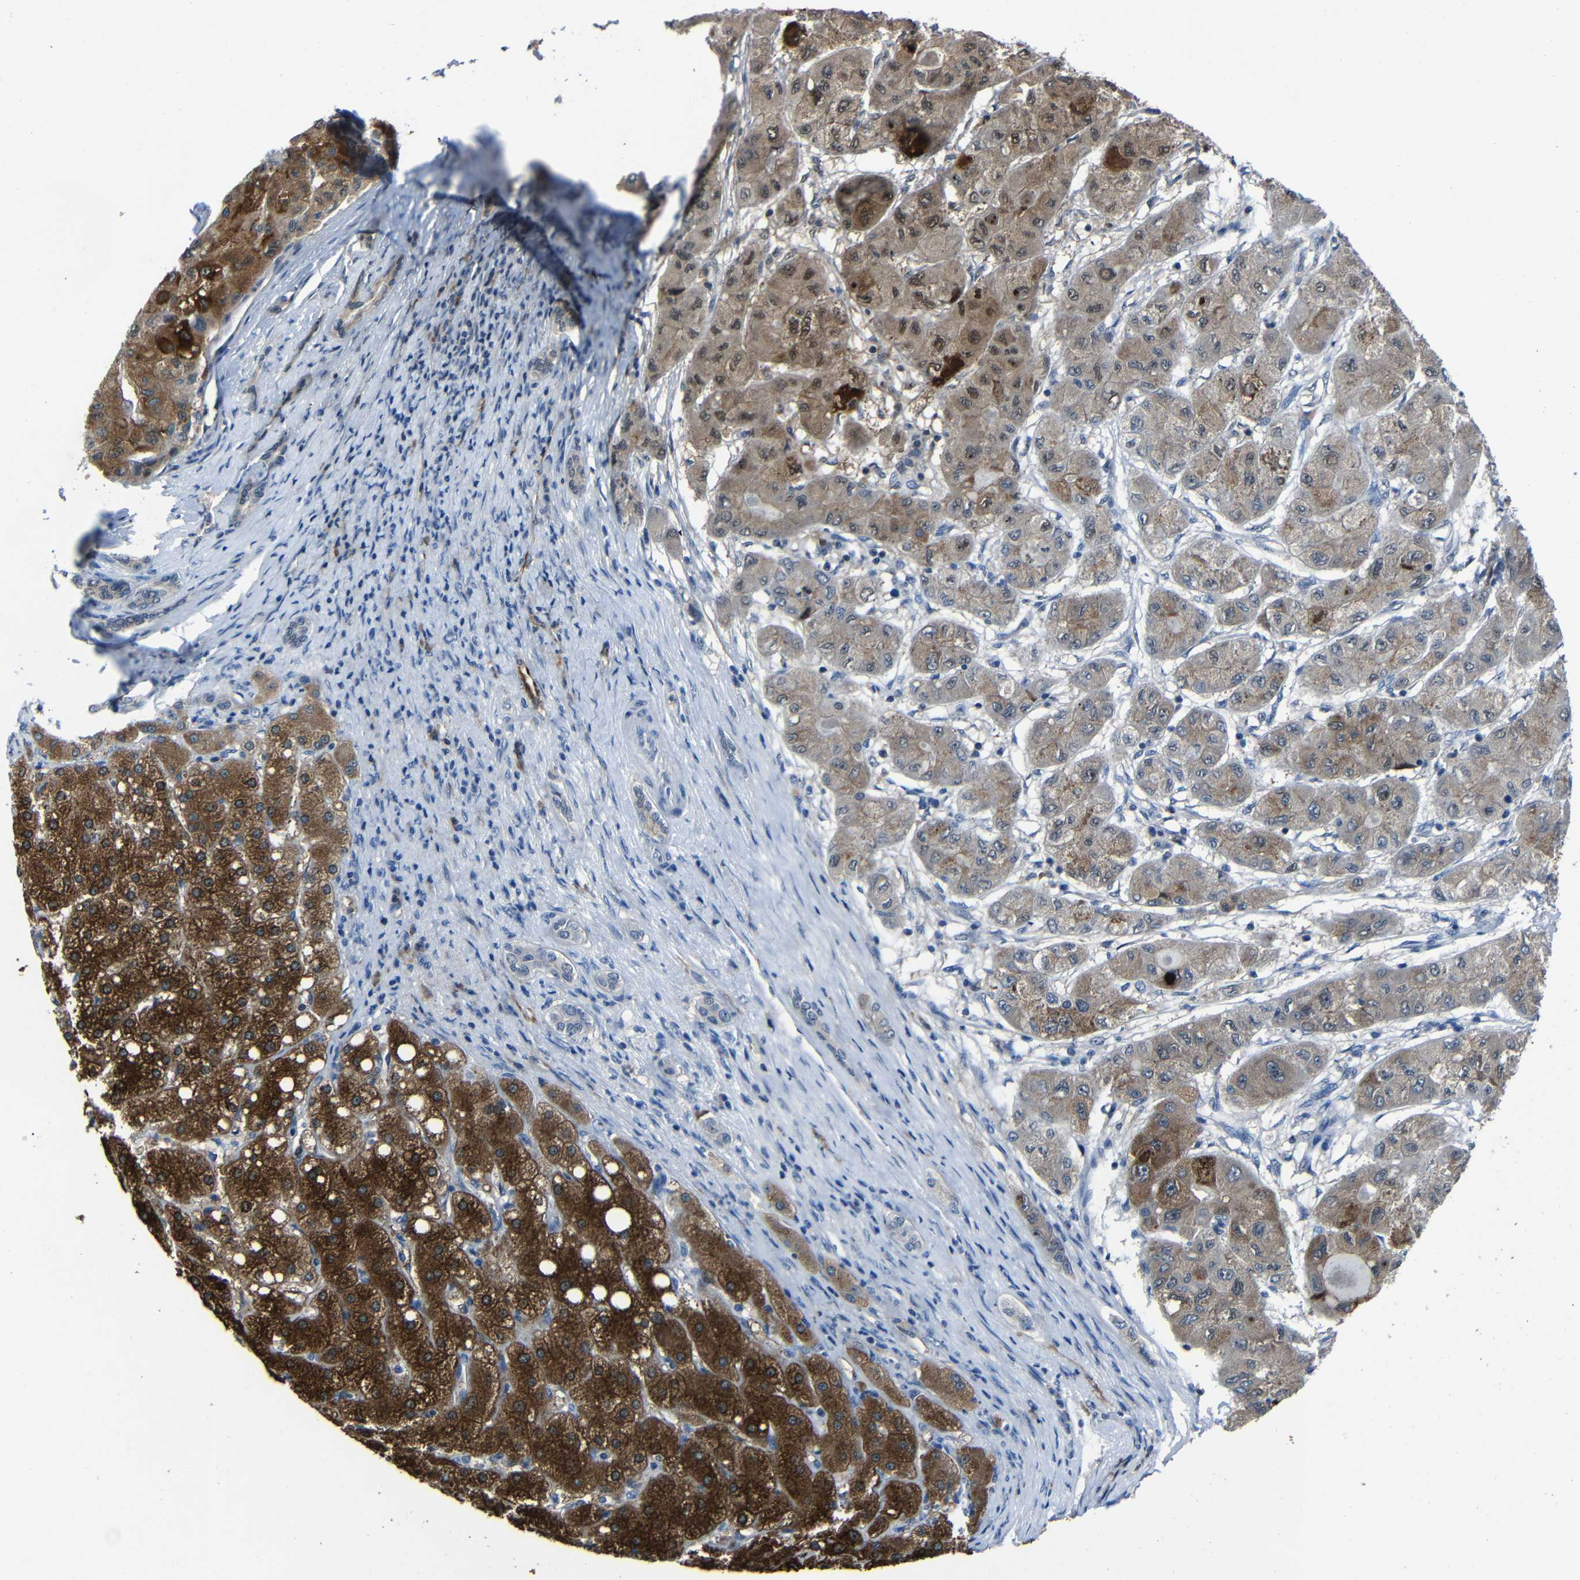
{"staining": {"intensity": "strong", "quantity": "25%-75%", "location": "cytoplasmic/membranous"}, "tissue": "liver cancer", "cell_type": "Tumor cells", "image_type": "cancer", "snomed": [{"axis": "morphology", "description": "Carcinoma, Hepatocellular, NOS"}, {"axis": "topography", "description": "Liver"}], "caption": "Immunohistochemical staining of liver hepatocellular carcinoma displays high levels of strong cytoplasmic/membranous protein positivity in approximately 25%-75% of tumor cells.", "gene": "SEMA4B", "patient": {"sex": "male", "age": 80}}